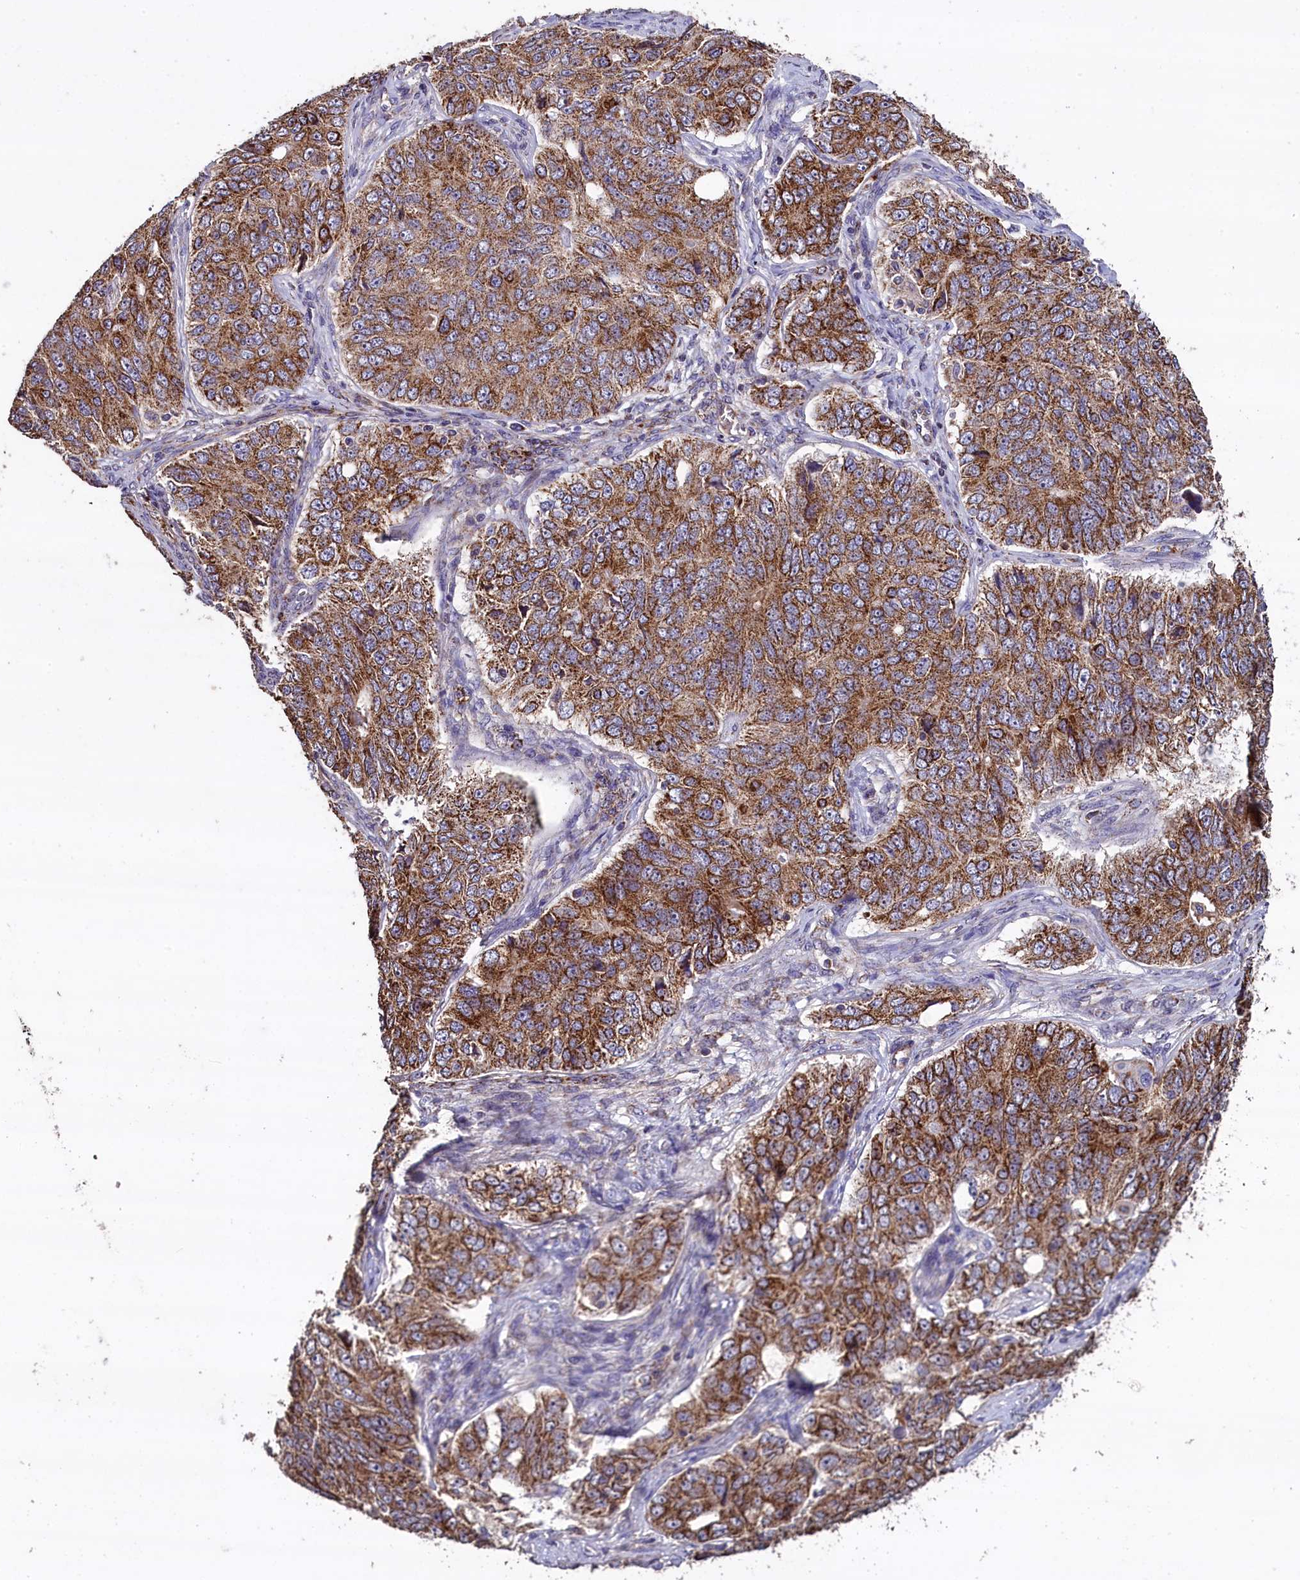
{"staining": {"intensity": "strong", "quantity": ">75%", "location": "cytoplasmic/membranous"}, "tissue": "ovarian cancer", "cell_type": "Tumor cells", "image_type": "cancer", "snomed": [{"axis": "morphology", "description": "Carcinoma, endometroid"}, {"axis": "topography", "description": "Ovary"}], "caption": "The photomicrograph shows a brown stain indicating the presence of a protein in the cytoplasmic/membranous of tumor cells in ovarian cancer (endometroid carcinoma).", "gene": "COQ9", "patient": {"sex": "female", "age": 51}}